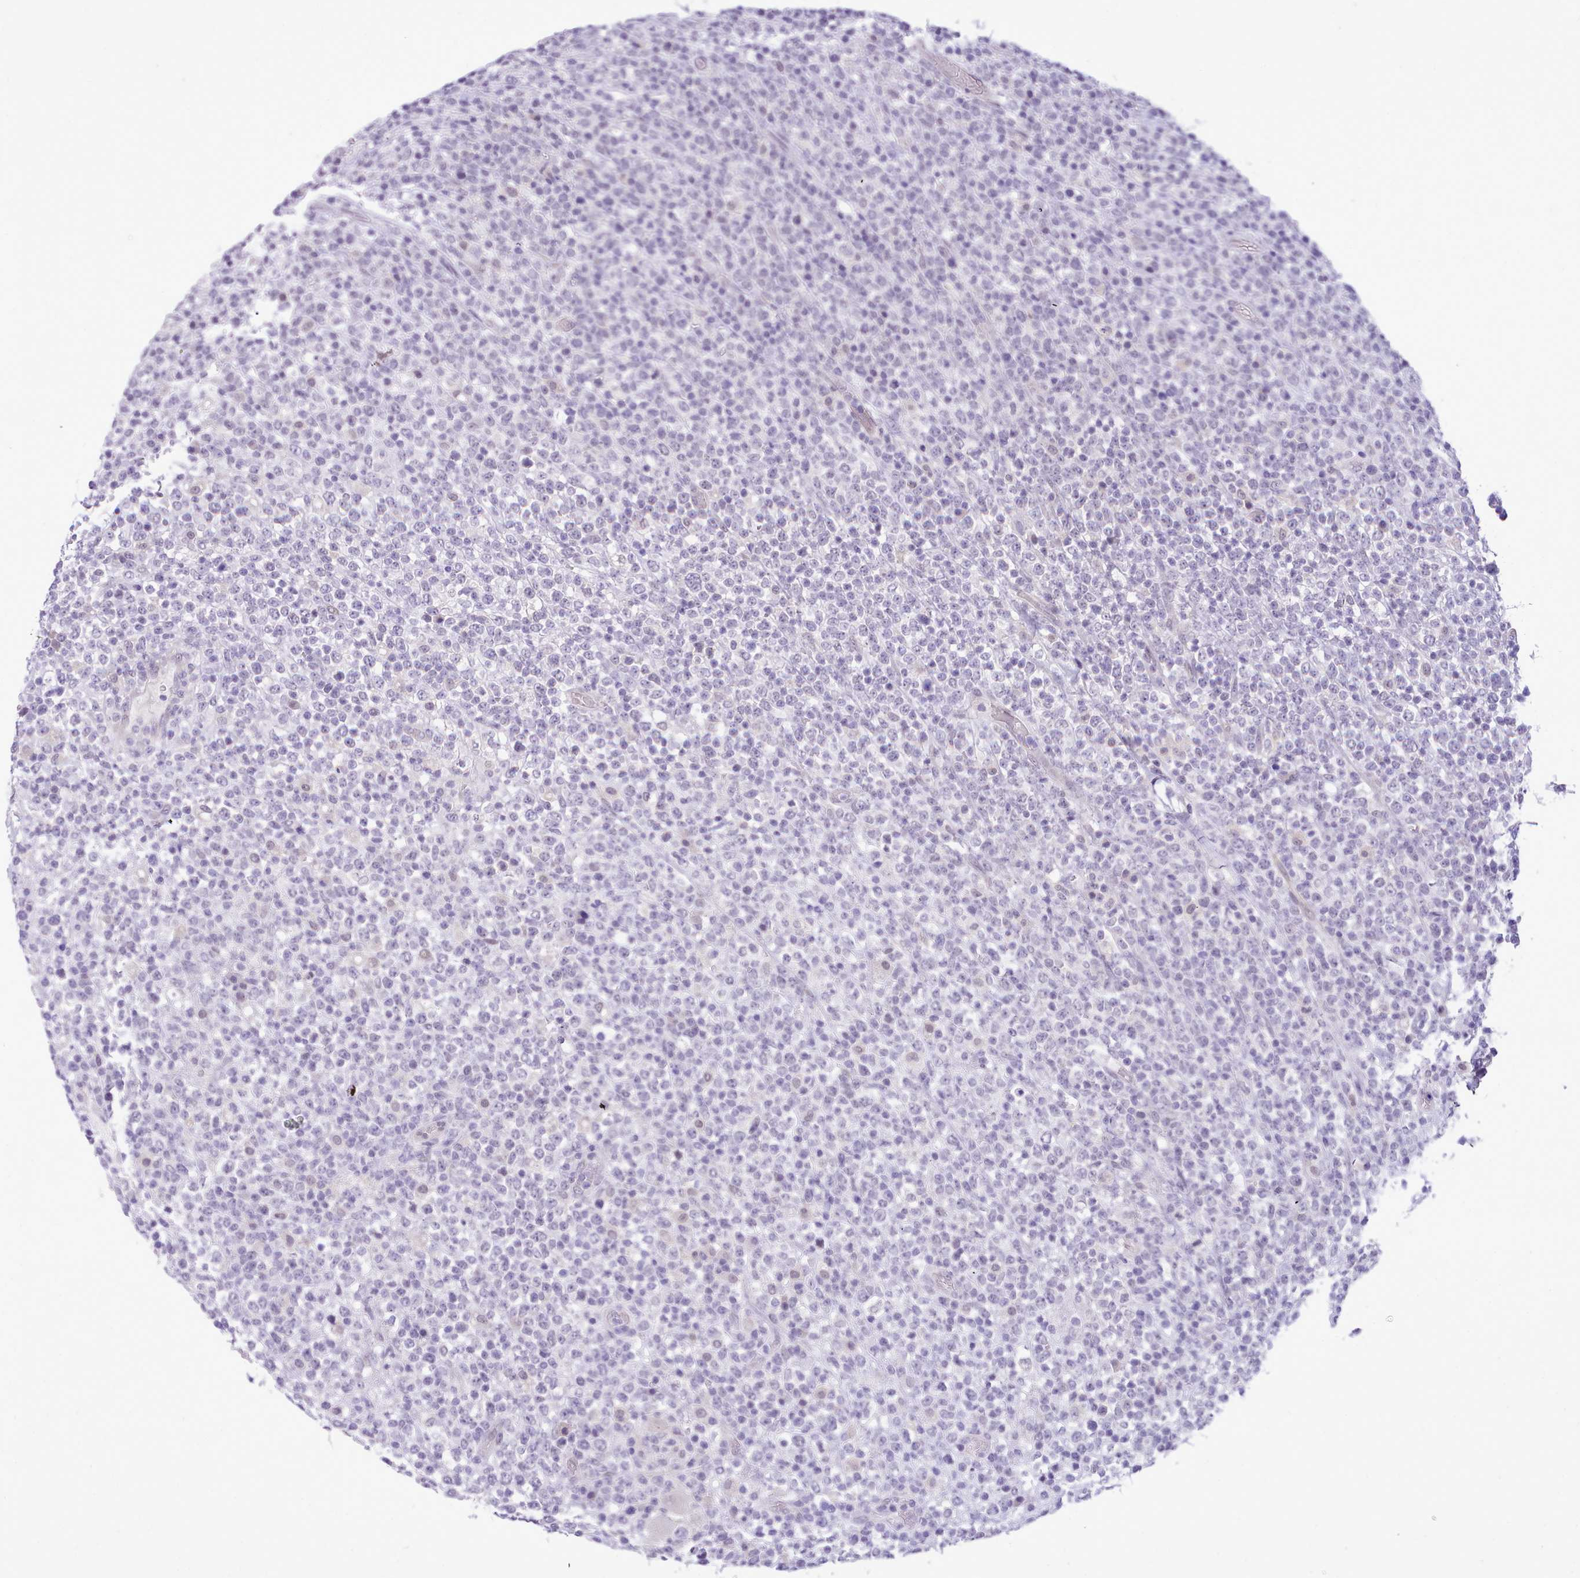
{"staining": {"intensity": "negative", "quantity": "none", "location": "none"}, "tissue": "lymphoma", "cell_type": "Tumor cells", "image_type": "cancer", "snomed": [{"axis": "morphology", "description": "Malignant lymphoma, non-Hodgkin's type, High grade"}, {"axis": "topography", "description": "Colon"}], "caption": "This is an immunohistochemistry image of lymphoma. There is no staining in tumor cells.", "gene": "LRRC37A", "patient": {"sex": "female", "age": 53}}